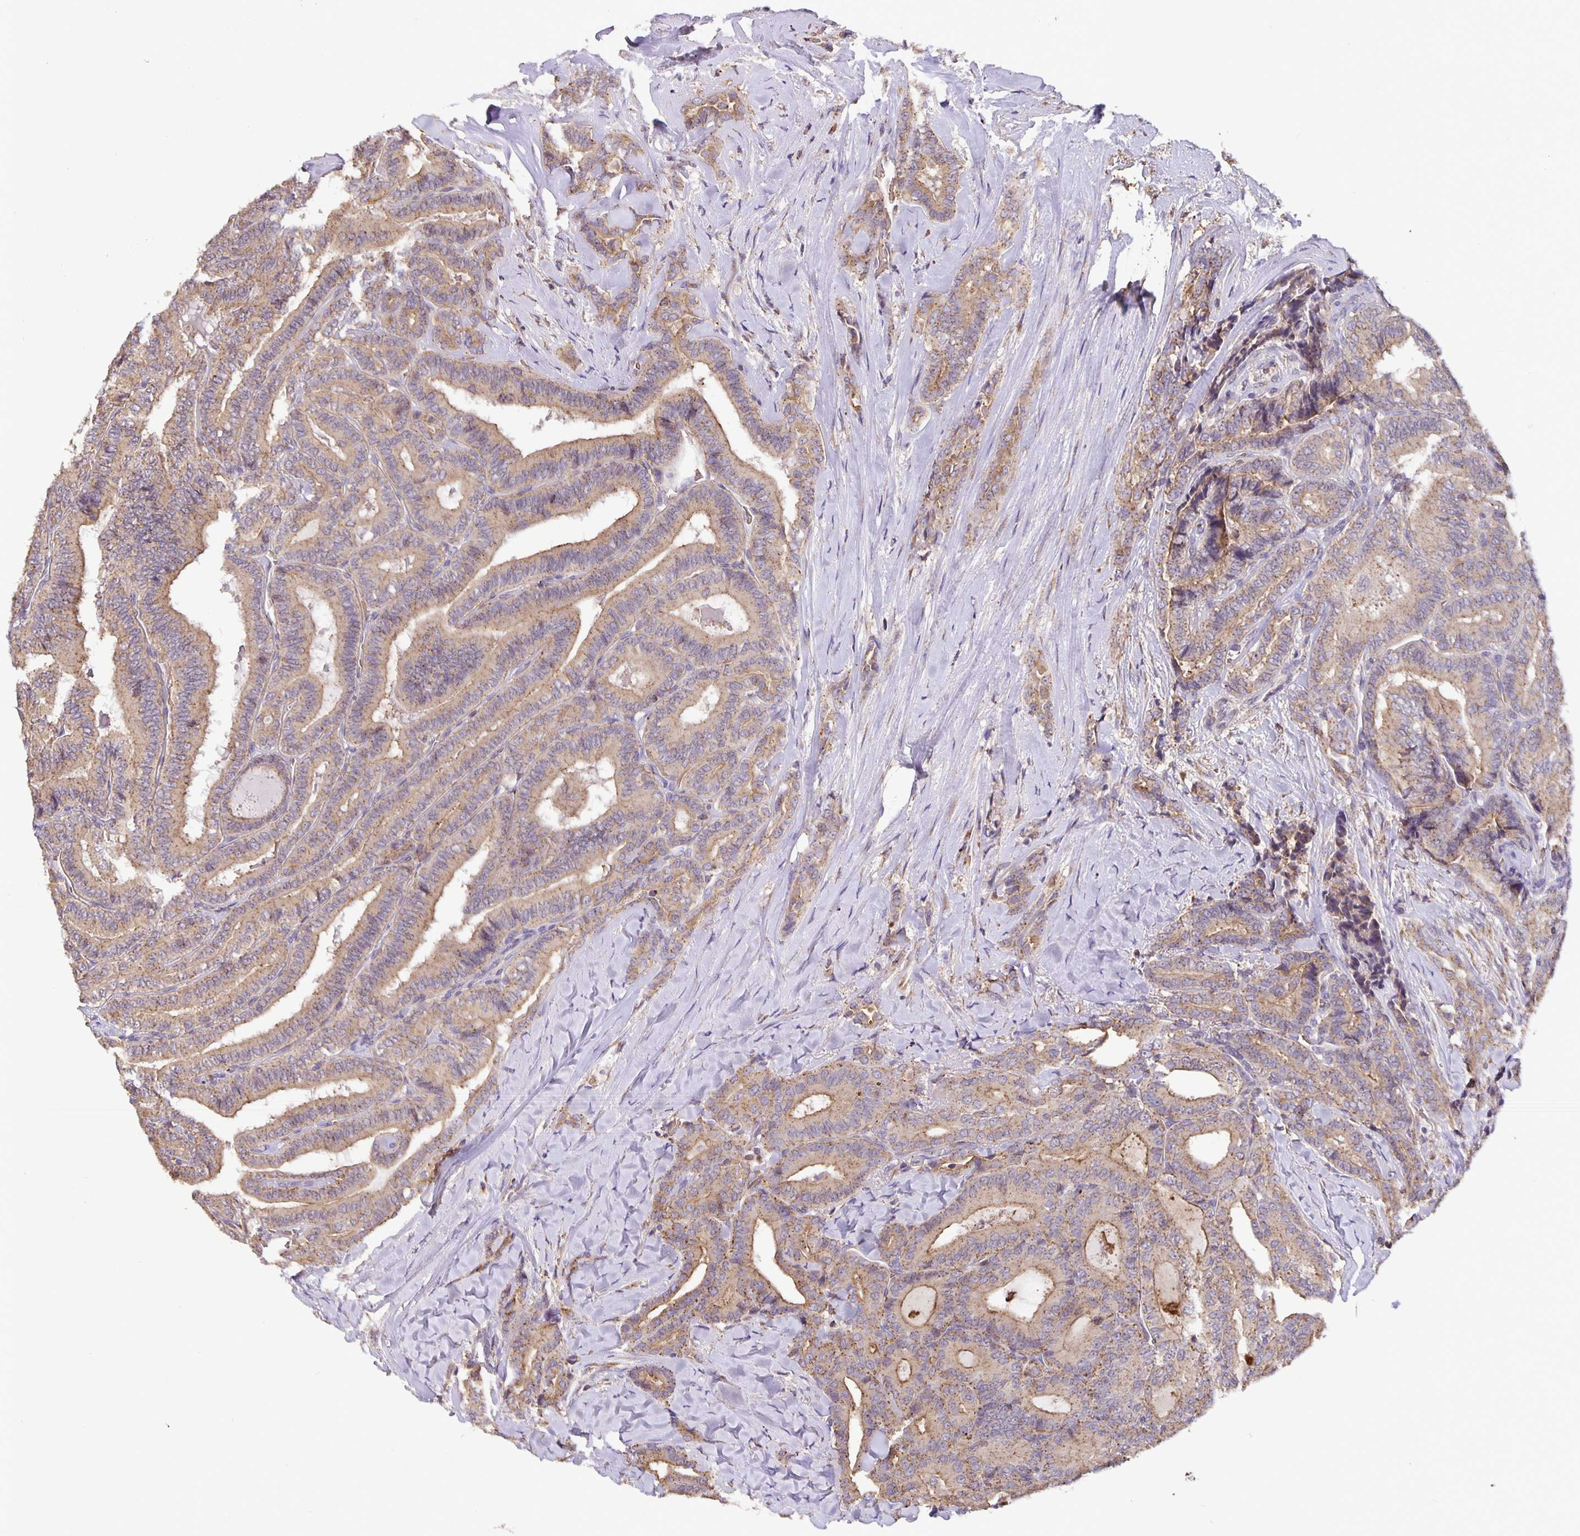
{"staining": {"intensity": "moderate", "quantity": "25%-75%", "location": "cytoplasmic/membranous"}, "tissue": "thyroid cancer", "cell_type": "Tumor cells", "image_type": "cancer", "snomed": [{"axis": "morphology", "description": "Papillary adenocarcinoma, NOS"}, {"axis": "topography", "description": "Thyroid gland"}], "caption": "Protein analysis of thyroid papillary adenocarcinoma tissue demonstrates moderate cytoplasmic/membranous staining in approximately 25%-75% of tumor cells. The protein of interest is stained brown, and the nuclei are stained in blue (DAB (3,3'-diaminobenzidine) IHC with brightfield microscopy, high magnification).", "gene": "TMEM71", "patient": {"sex": "male", "age": 61}}